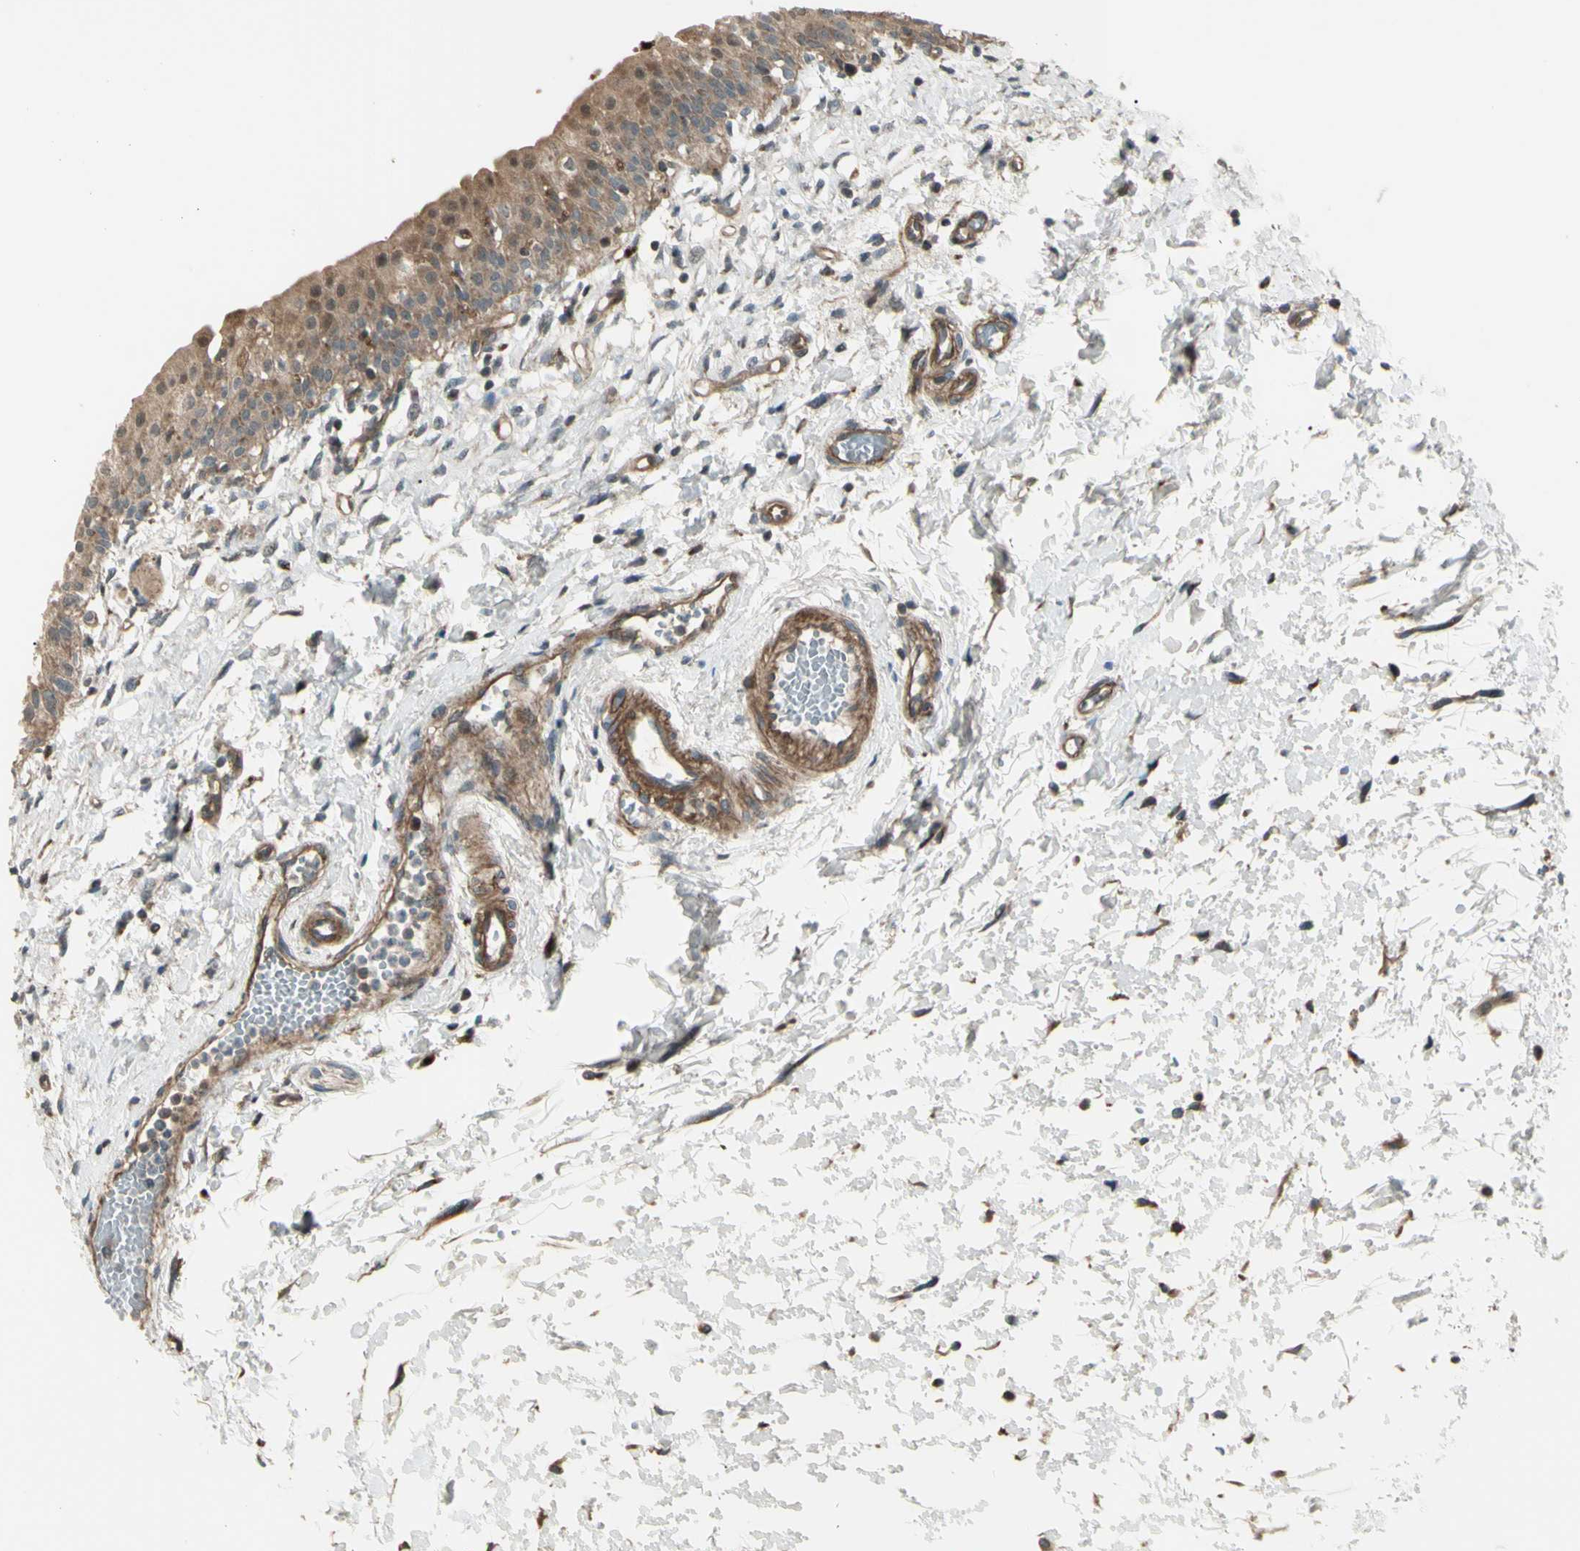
{"staining": {"intensity": "moderate", "quantity": ">75%", "location": "cytoplasmic/membranous,nuclear"}, "tissue": "urinary bladder", "cell_type": "Urothelial cells", "image_type": "normal", "snomed": [{"axis": "morphology", "description": "Normal tissue, NOS"}, {"axis": "topography", "description": "Urinary bladder"}], "caption": "A brown stain shows moderate cytoplasmic/membranous,nuclear expression of a protein in urothelial cells of benign urinary bladder.", "gene": "OSTM1", "patient": {"sex": "male", "age": 55}}